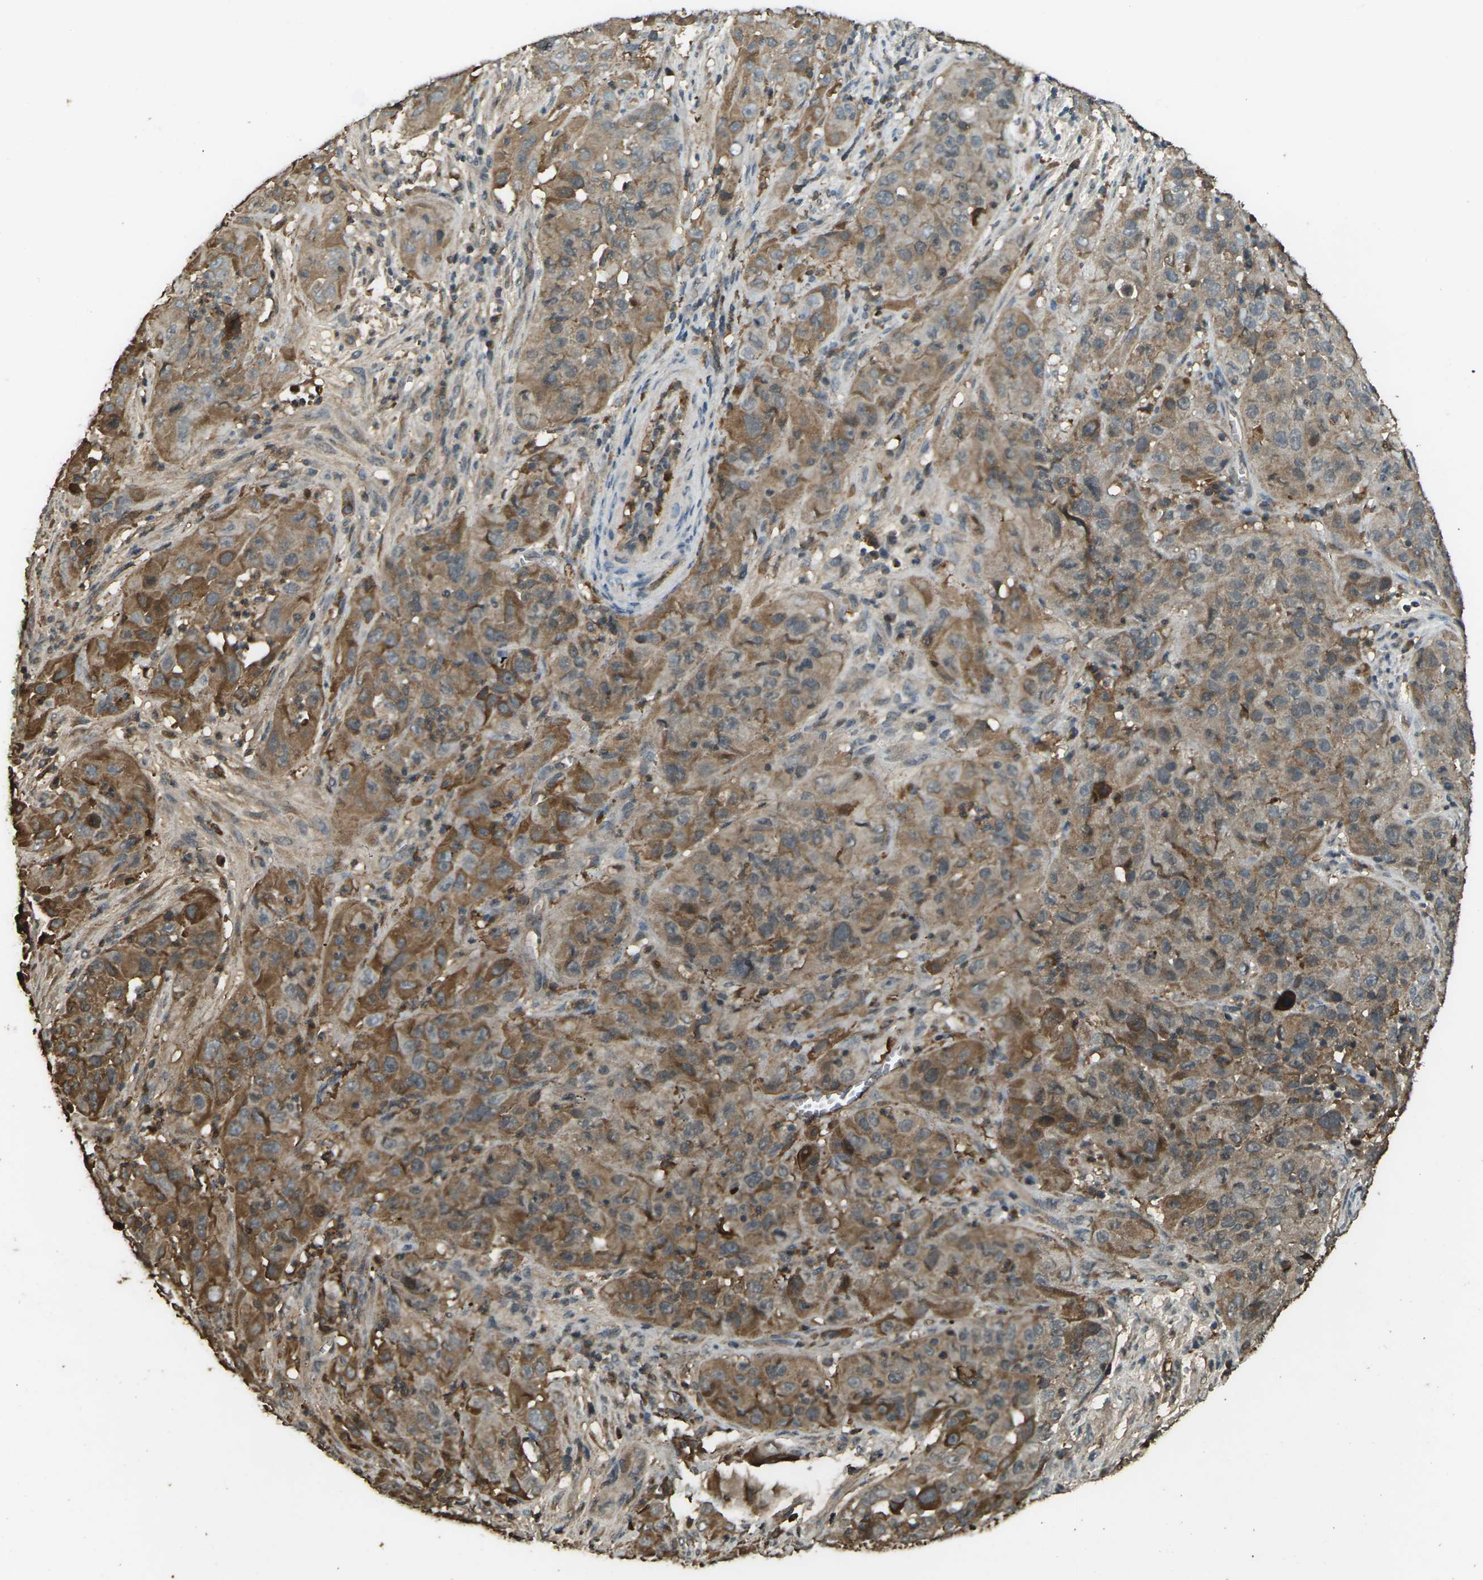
{"staining": {"intensity": "moderate", "quantity": ">75%", "location": "cytoplasmic/membranous"}, "tissue": "cervical cancer", "cell_type": "Tumor cells", "image_type": "cancer", "snomed": [{"axis": "morphology", "description": "Squamous cell carcinoma, NOS"}, {"axis": "topography", "description": "Cervix"}], "caption": "Moderate cytoplasmic/membranous expression is appreciated in about >75% of tumor cells in cervical cancer. (brown staining indicates protein expression, while blue staining denotes nuclei).", "gene": "CYP1B1", "patient": {"sex": "female", "age": 32}}